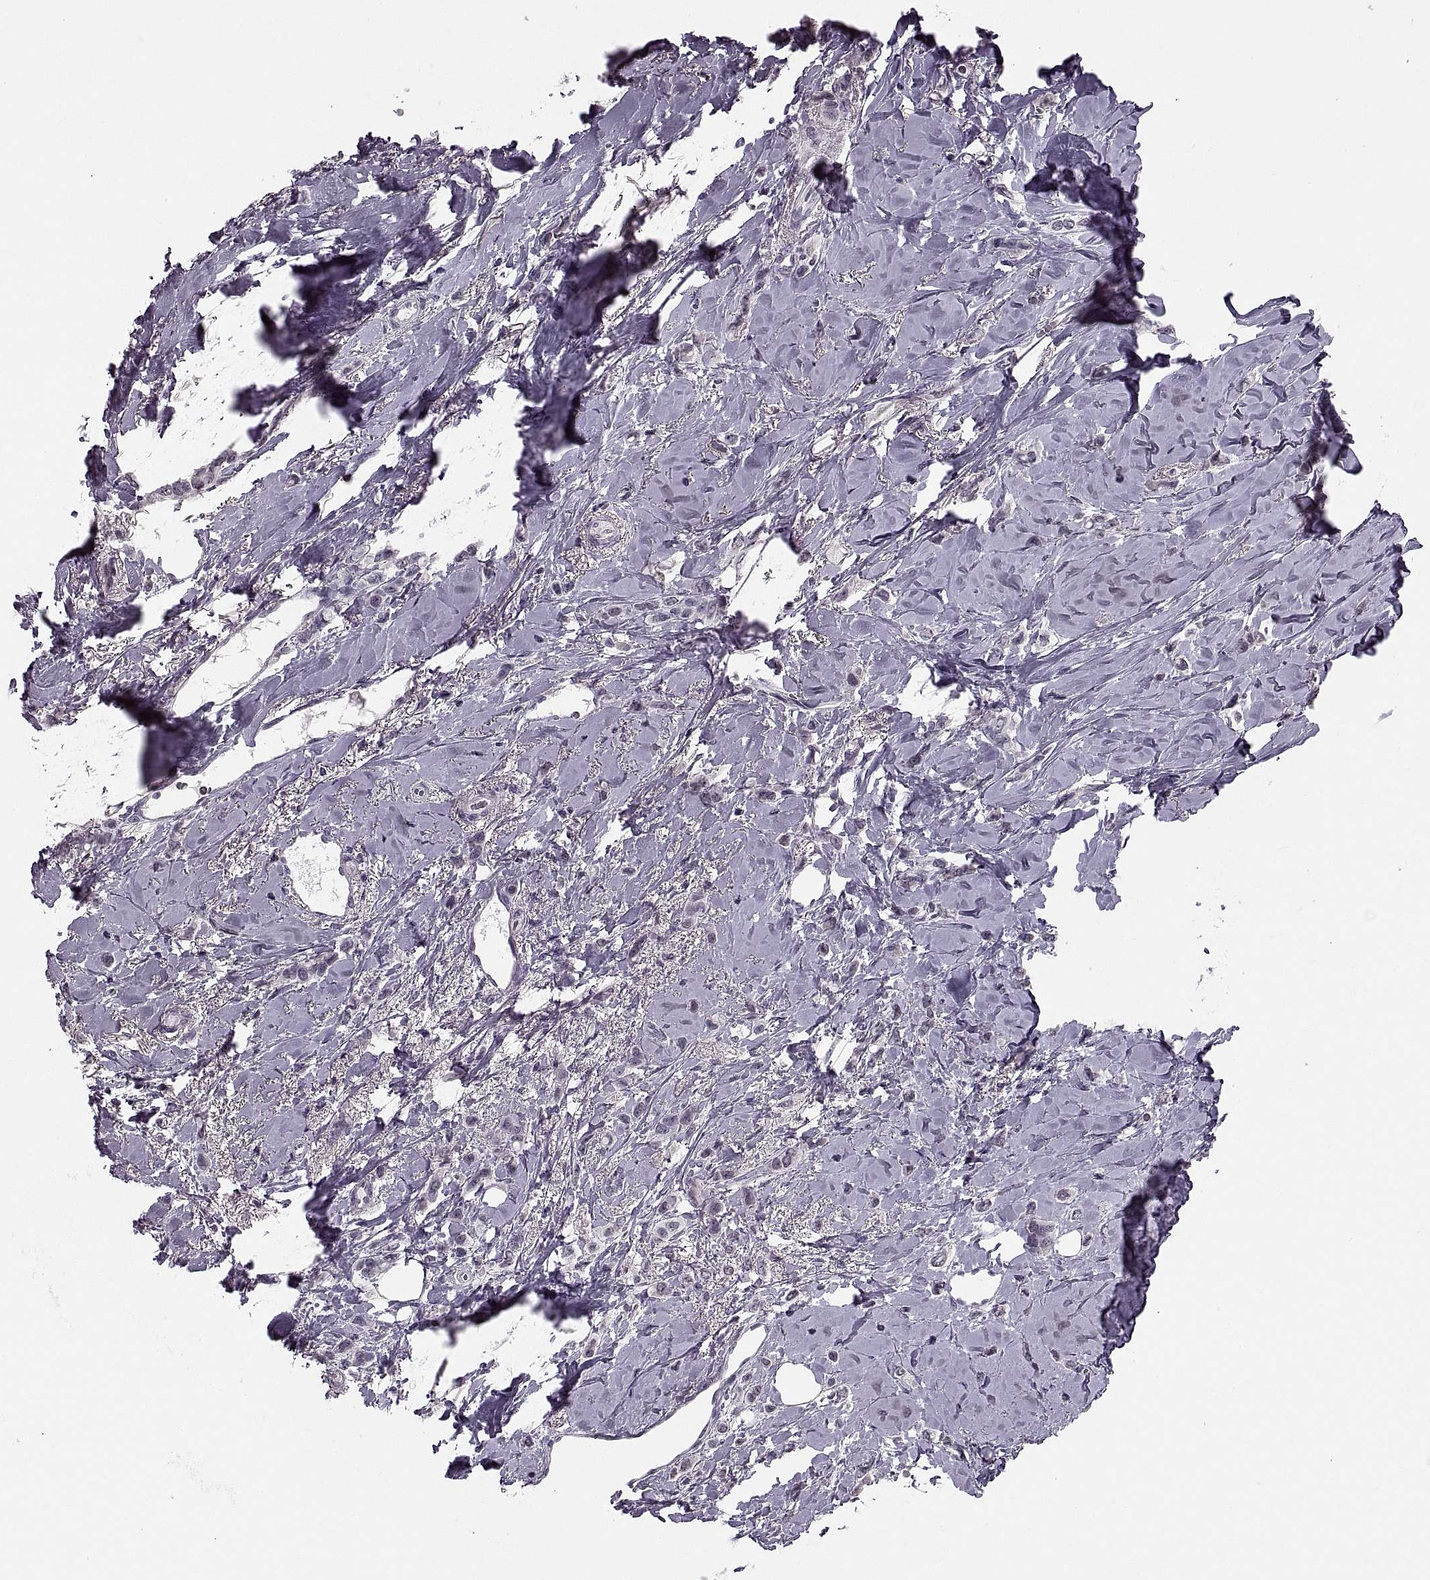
{"staining": {"intensity": "negative", "quantity": "none", "location": "none"}, "tissue": "breast cancer", "cell_type": "Tumor cells", "image_type": "cancer", "snomed": [{"axis": "morphology", "description": "Lobular carcinoma"}, {"axis": "topography", "description": "Breast"}], "caption": "The immunohistochemistry micrograph has no significant staining in tumor cells of lobular carcinoma (breast) tissue.", "gene": "PAGE5", "patient": {"sex": "female", "age": 66}}